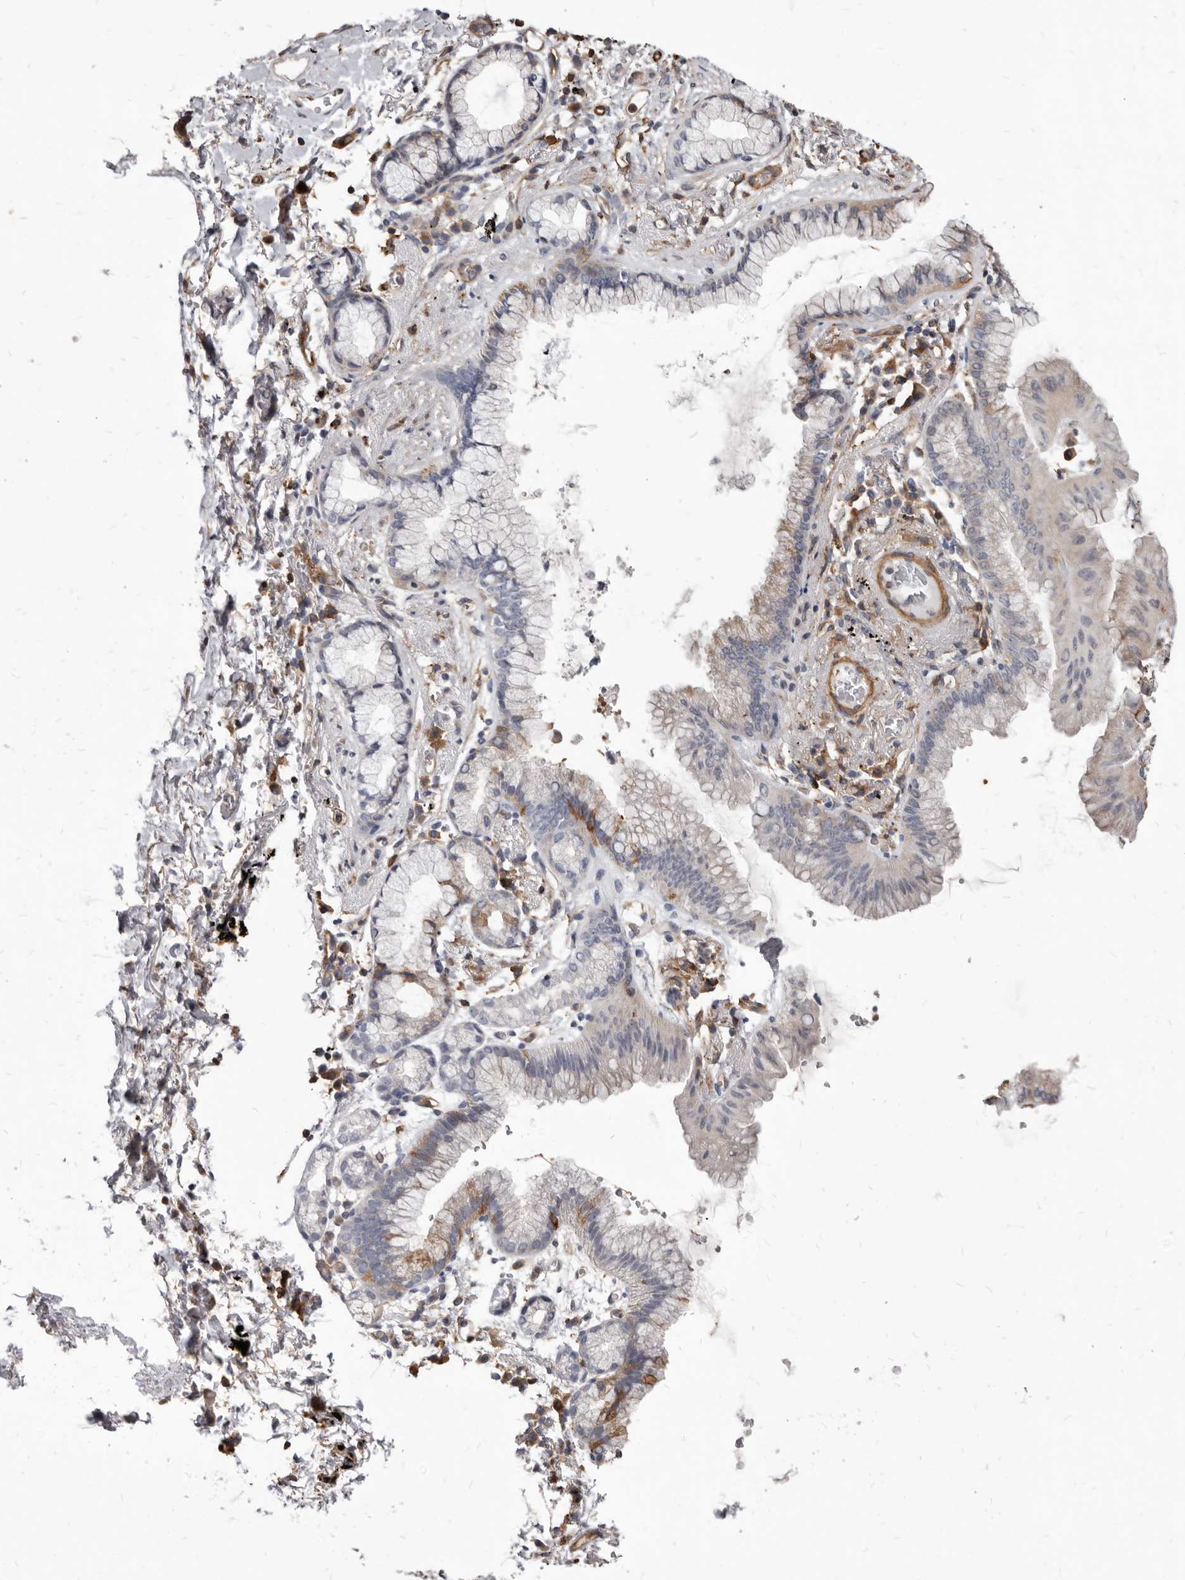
{"staining": {"intensity": "moderate", "quantity": "<25%", "location": "cytoplasmic/membranous"}, "tissue": "lung cancer", "cell_type": "Tumor cells", "image_type": "cancer", "snomed": [{"axis": "morphology", "description": "Adenocarcinoma, NOS"}, {"axis": "topography", "description": "Lung"}], "caption": "Lung adenocarcinoma tissue exhibits moderate cytoplasmic/membranous positivity in about <25% of tumor cells", "gene": "NIBAN1", "patient": {"sex": "female", "age": 70}}